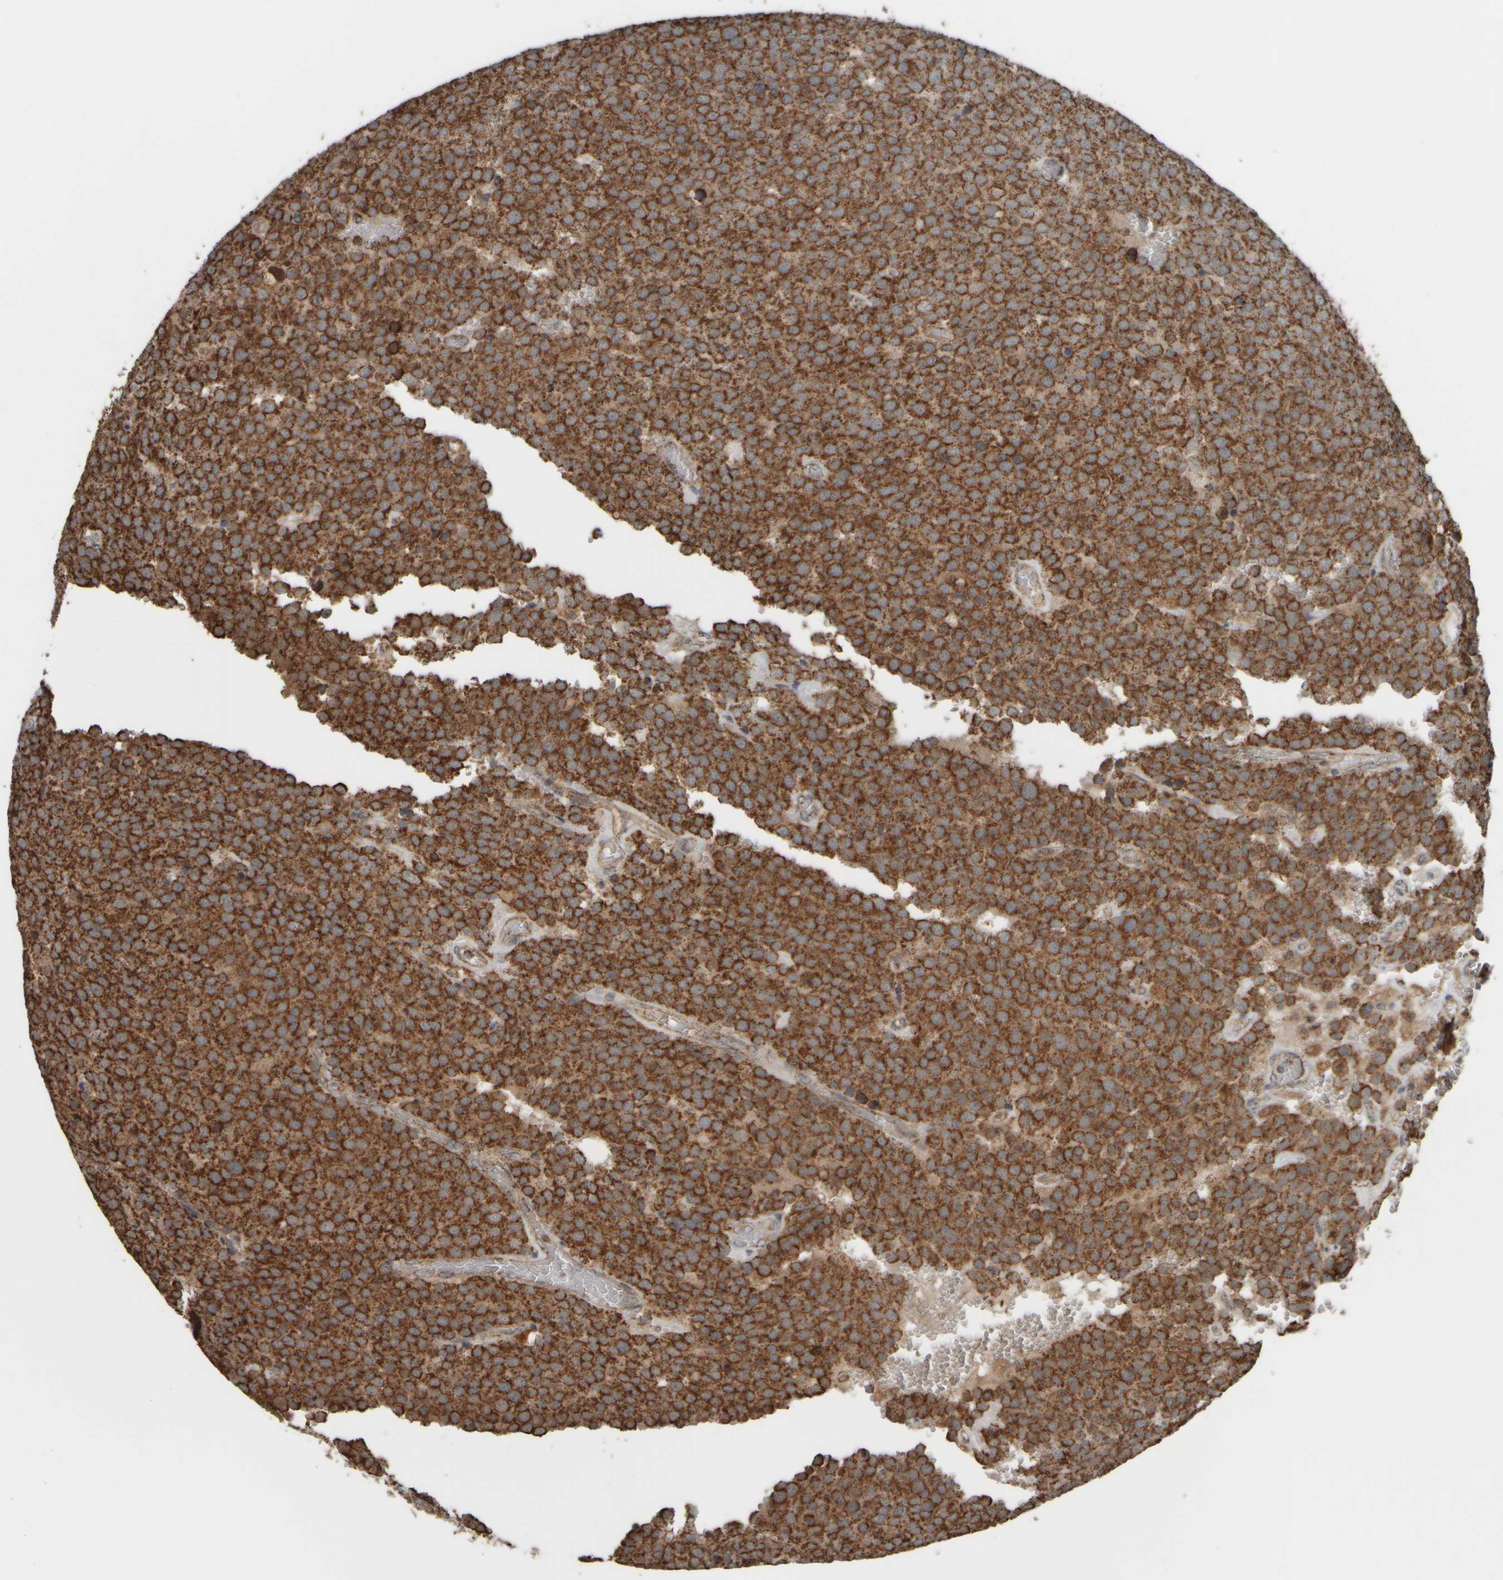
{"staining": {"intensity": "strong", "quantity": ">75%", "location": "cytoplasmic/membranous"}, "tissue": "testis cancer", "cell_type": "Tumor cells", "image_type": "cancer", "snomed": [{"axis": "morphology", "description": "Normal tissue, NOS"}, {"axis": "morphology", "description": "Seminoma, NOS"}, {"axis": "topography", "description": "Testis"}], "caption": "This is an image of immunohistochemistry (IHC) staining of testis seminoma, which shows strong expression in the cytoplasmic/membranous of tumor cells.", "gene": "APBB2", "patient": {"sex": "male", "age": 71}}